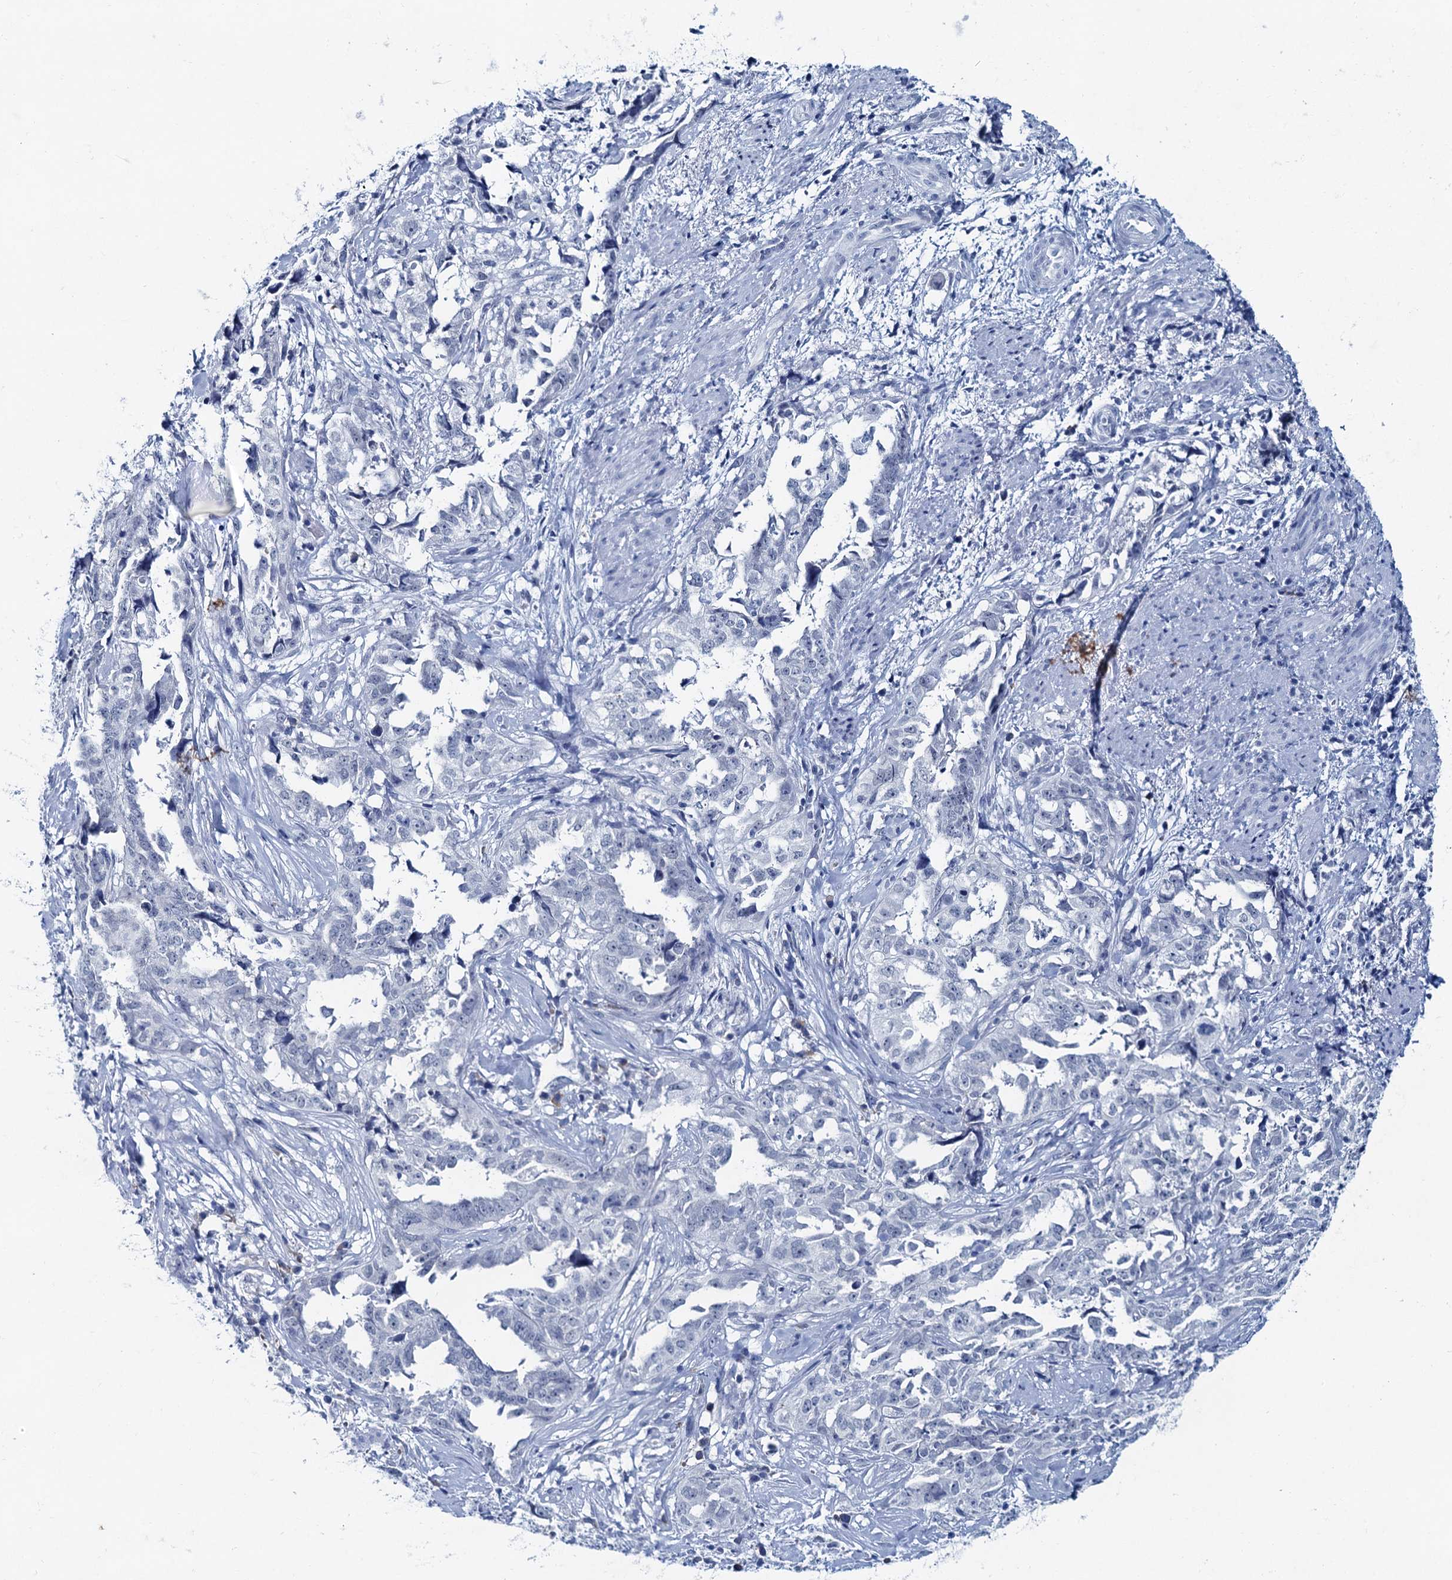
{"staining": {"intensity": "negative", "quantity": "none", "location": "none"}, "tissue": "endometrial cancer", "cell_type": "Tumor cells", "image_type": "cancer", "snomed": [{"axis": "morphology", "description": "Adenocarcinoma, NOS"}, {"axis": "topography", "description": "Endometrium"}], "caption": "Tumor cells are negative for protein expression in human adenocarcinoma (endometrial). The staining was performed using DAB to visualize the protein expression in brown, while the nuclei were stained in blue with hematoxylin (Magnification: 20x).", "gene": "HAPSTR1", "patient": {"sex": "female", "age": 65}}